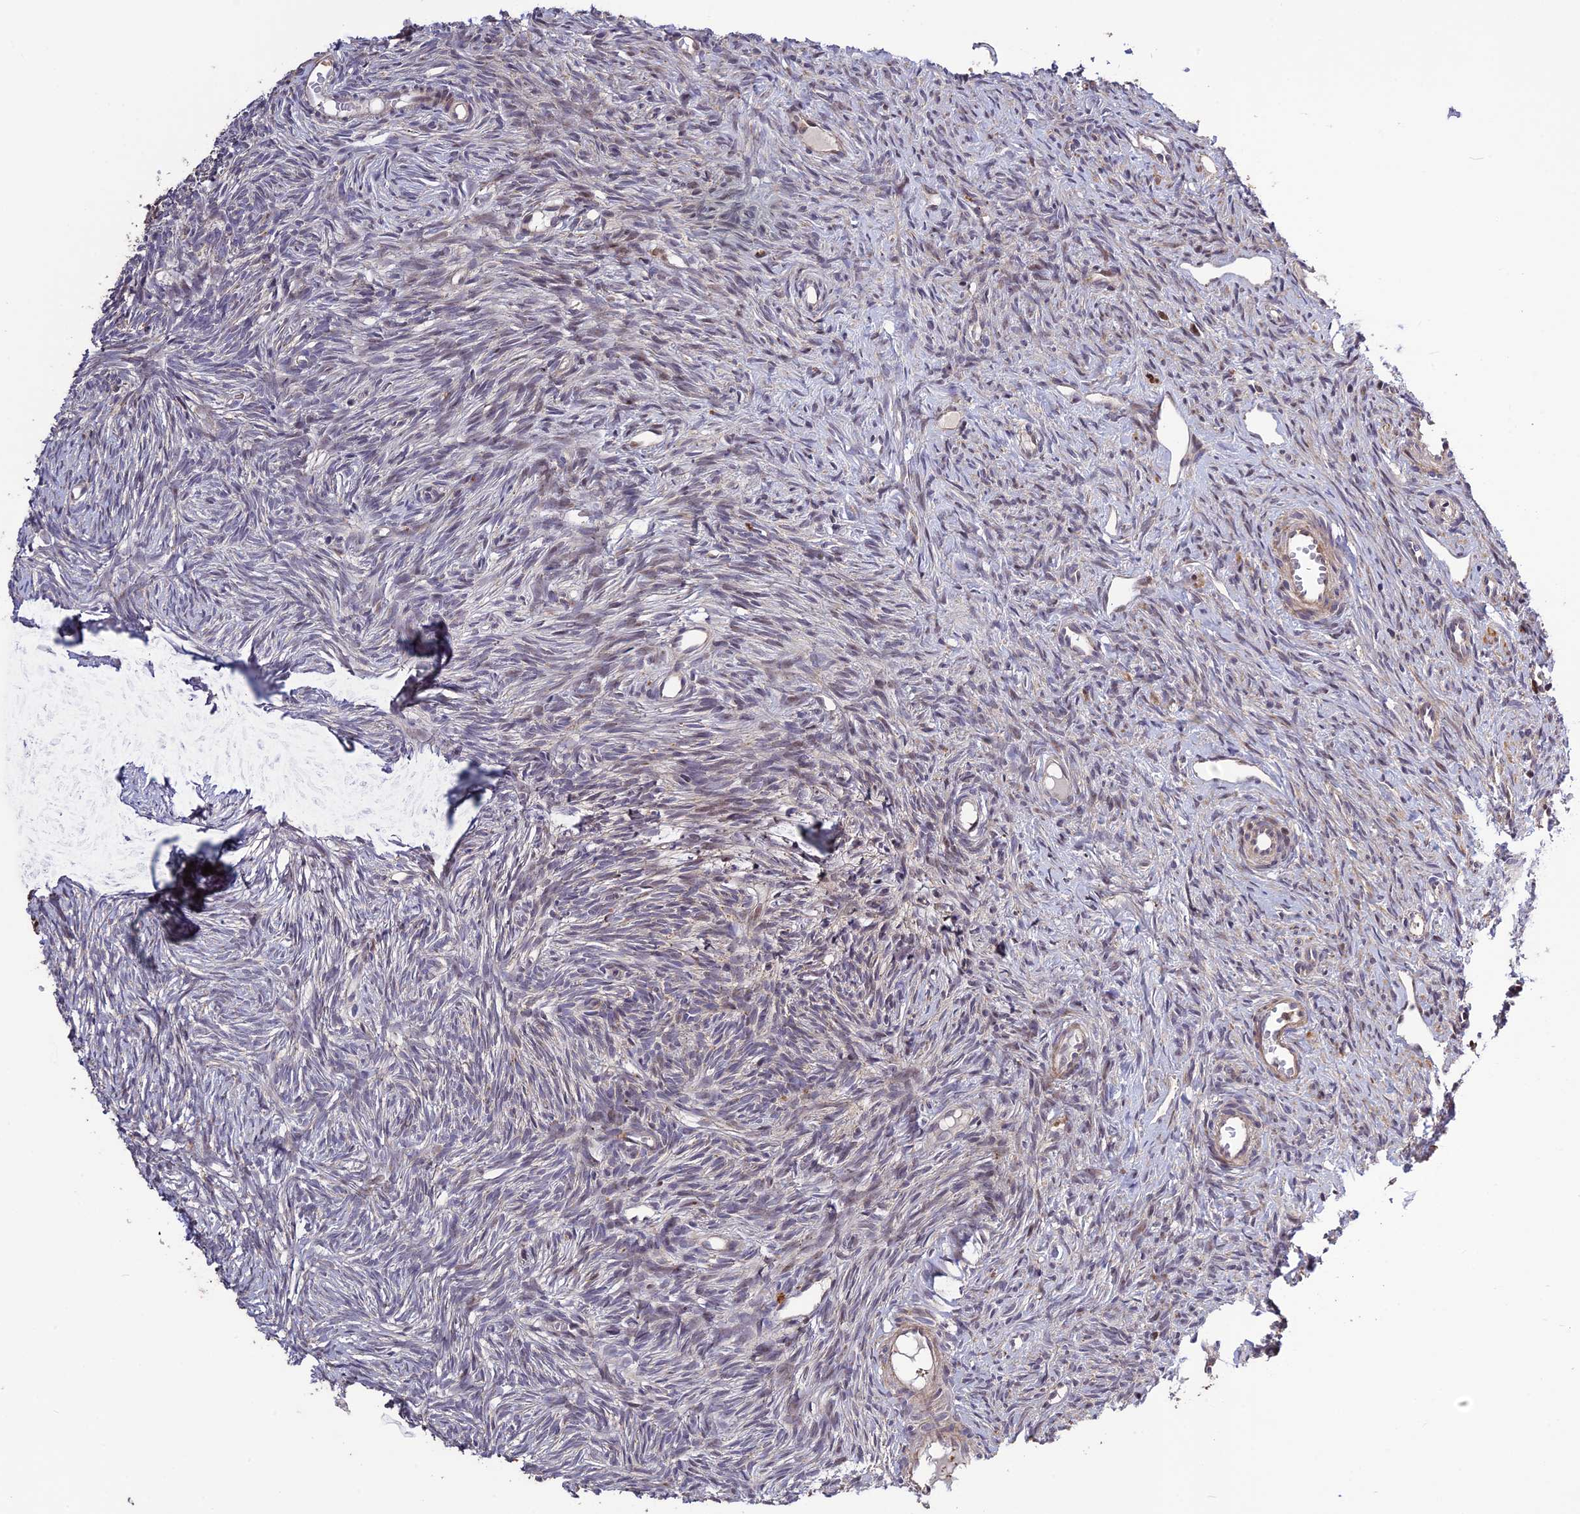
{"staining": {"intensity": "weak", "quantity": "<25%", "location": "cytoplasmic/membranous"}, "tissue": "ovary", "cell_type": "Follicle cells", "image_type": "normal", "snomed": [{"axis": "morphology", "description": "Normal tissue, NOS"}, {"axis": "topography", "description": "Ovary"}], "caption": "Histopathology image shows no protein positivity in follicle cells of benign ovary.", "gene": "SPG21", "patient": {"sex": "female", "age": 51}}